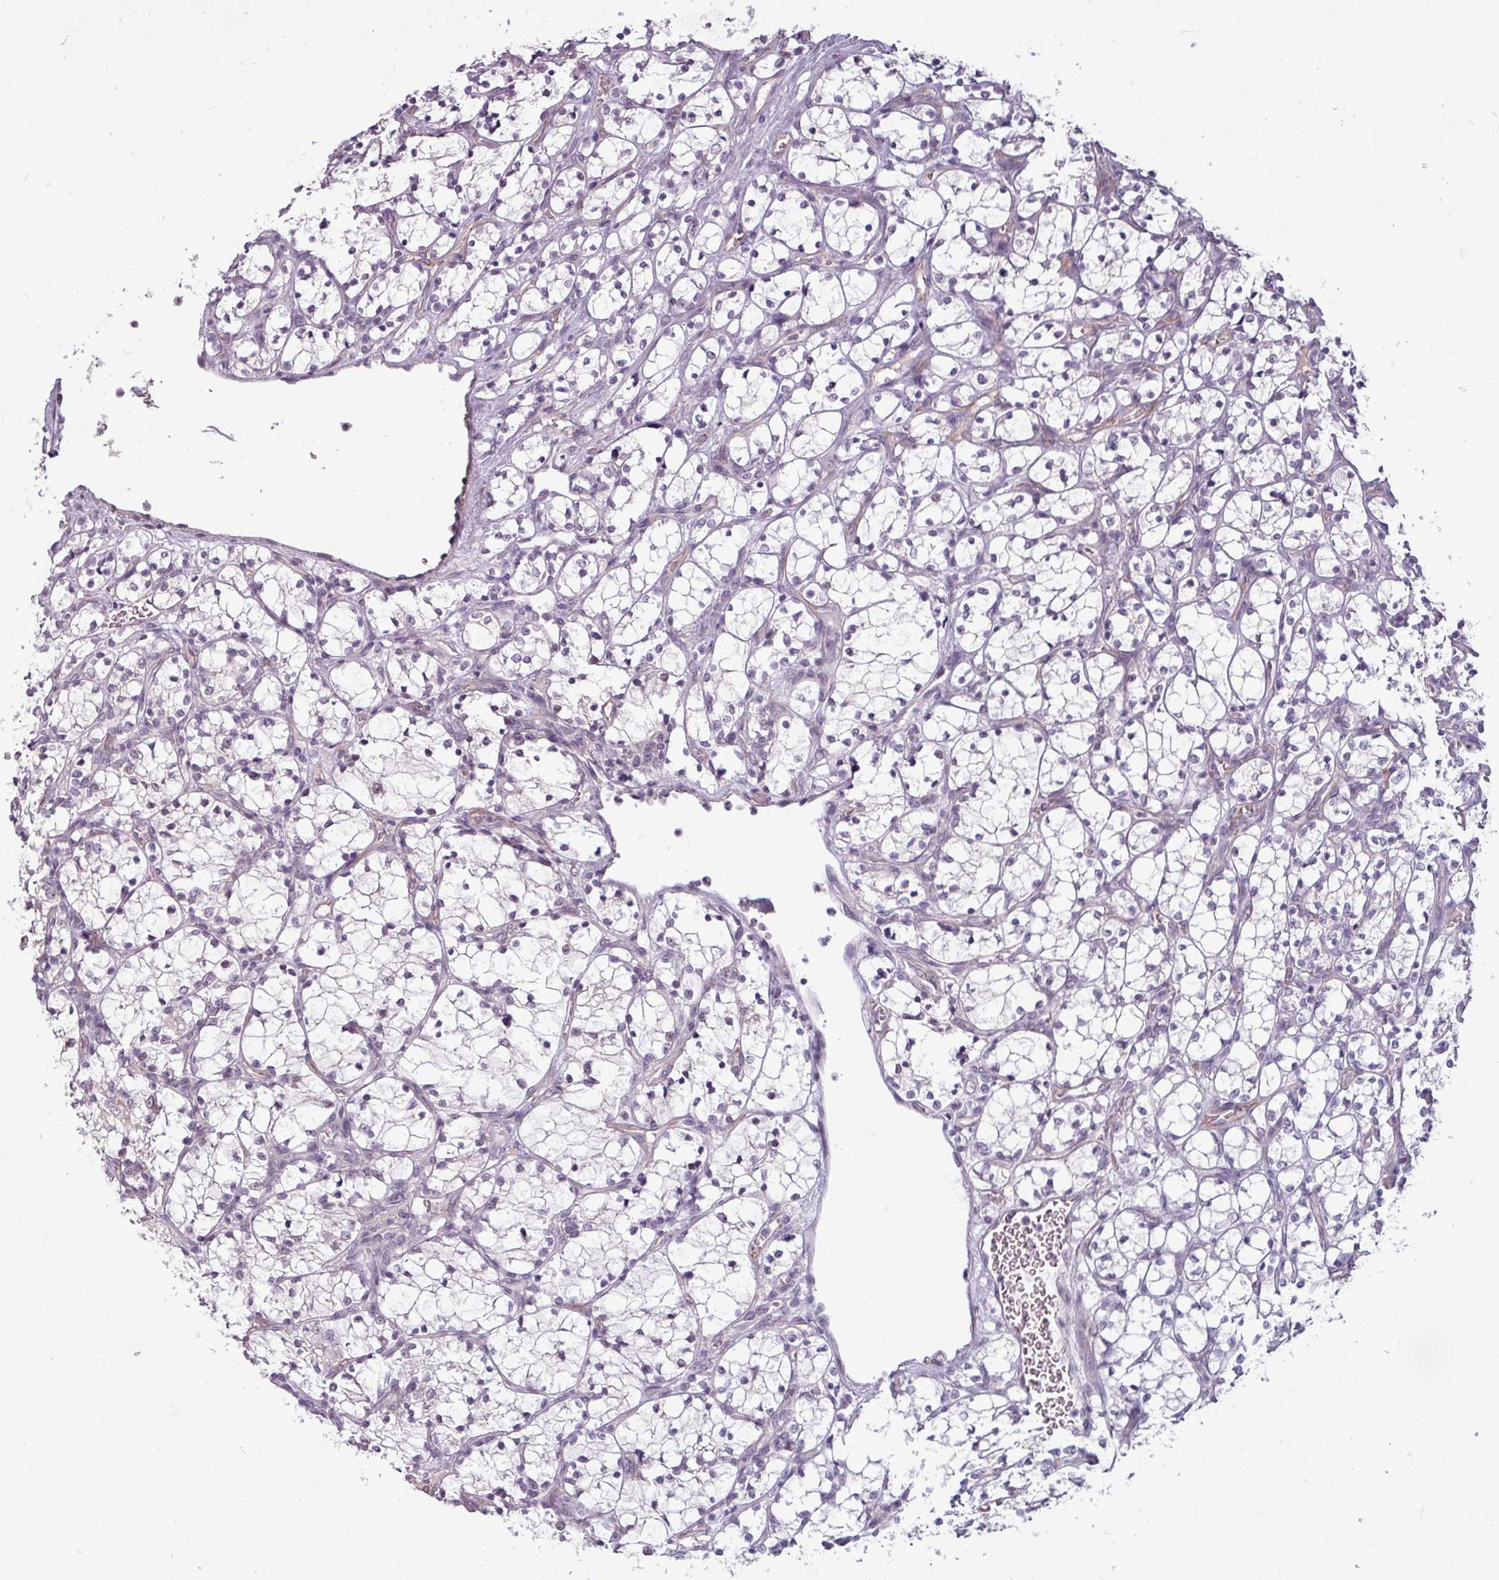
{"staining": {"intensity": "negative", "quantity": "none", "location": "none"}, "tissue": "renal cancer", "cell_type": "Tumor cells", "image_type": "cancer", "snomed": [{"axis": "morphology", "description": "Adenocarcinoma, NOS"}, {"axis": "topography", "description": "Kidney"}], "caption": "The immunohistochemistry image has no significant expression in tumor cells of renal adenocarcinoma tissue.", "gene": "UVSSA", "patient": {"sex": "female", "age": 69}}